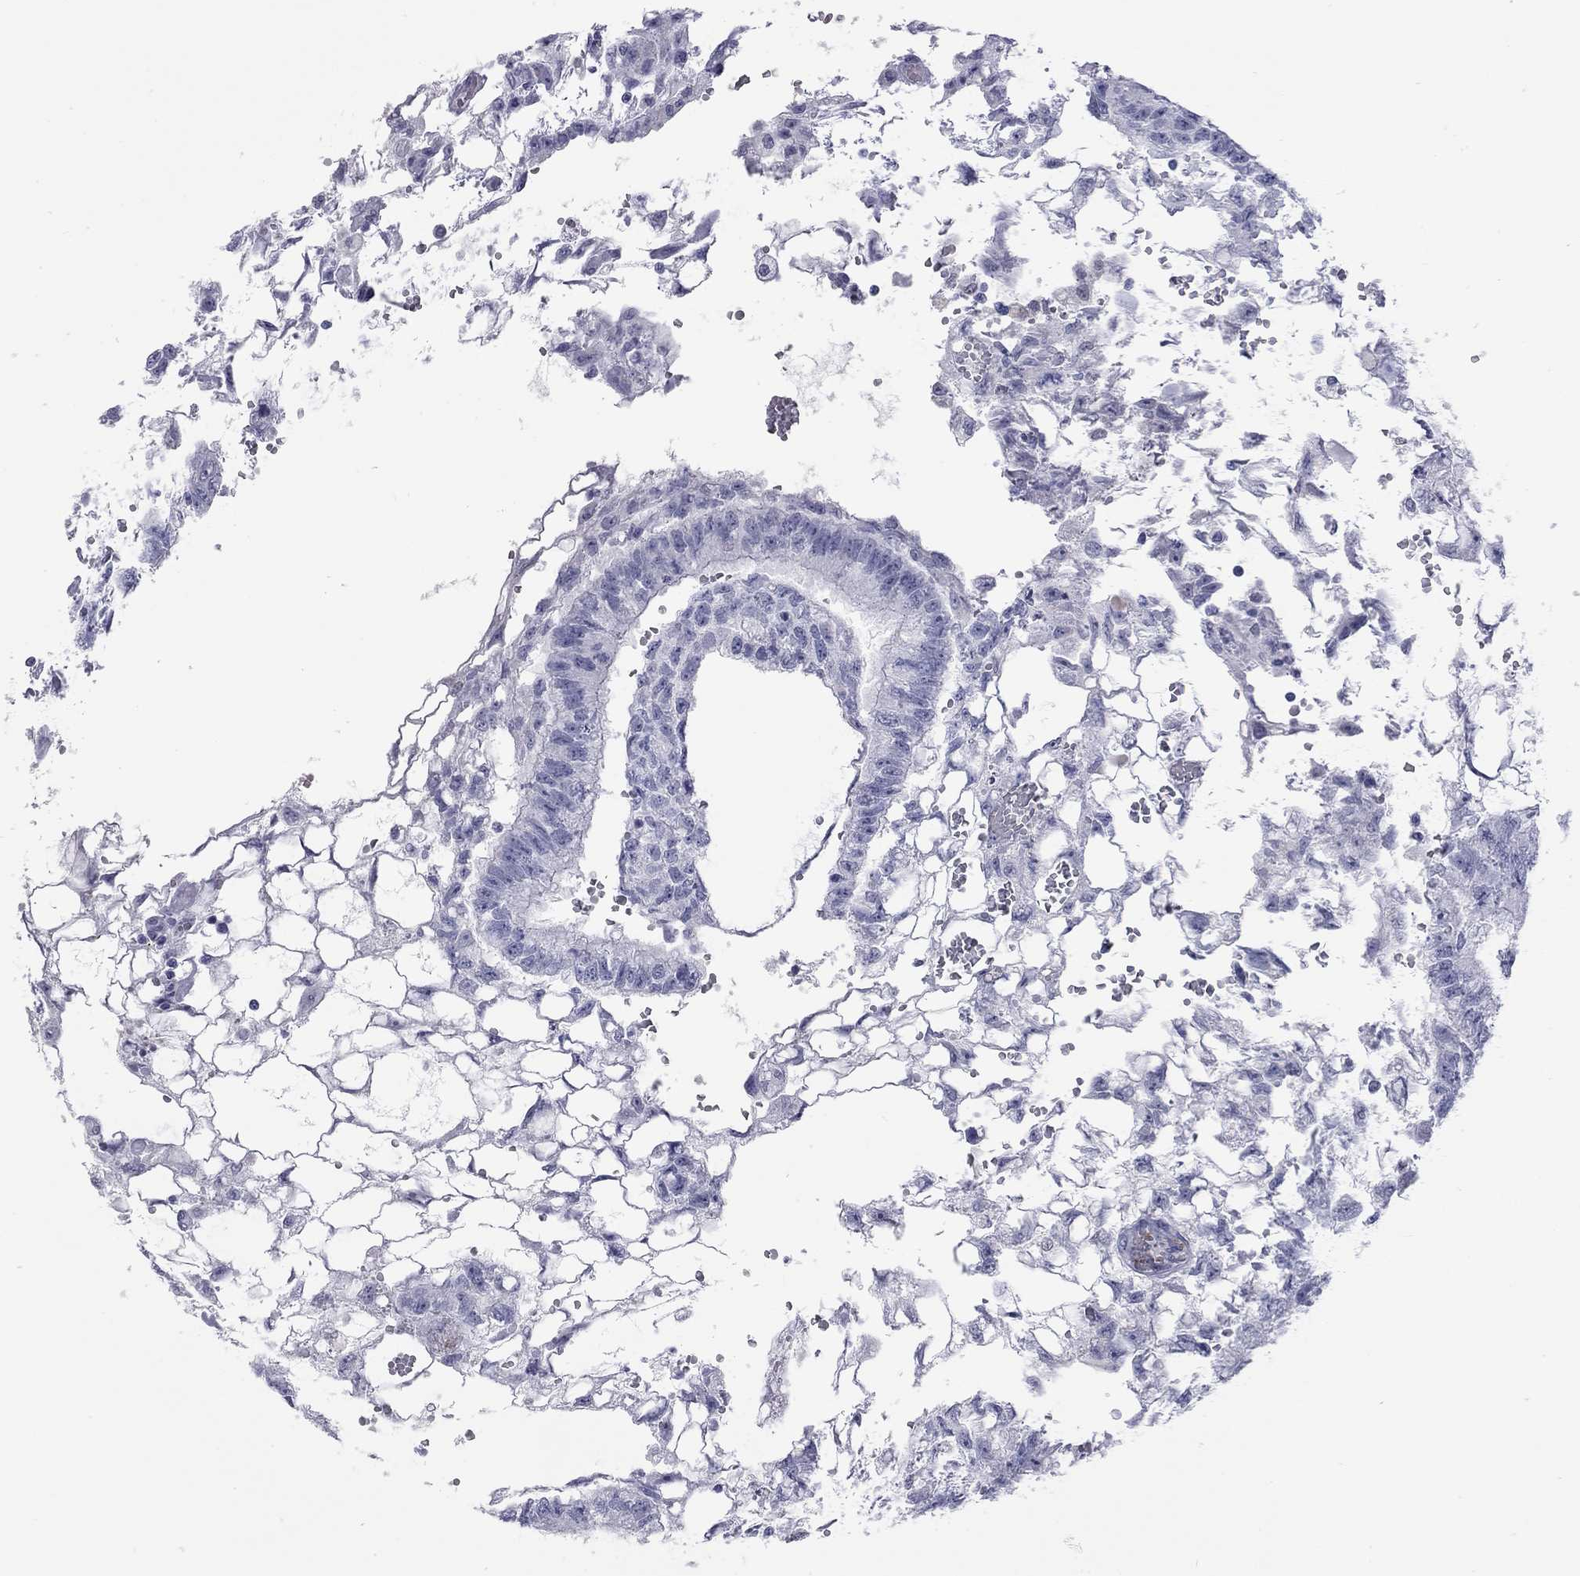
{"staining": {"intensity": "negative", "quantity": "none", "location": "none"}, "tissue": "testis cancer", "cell_type": "Tumor cells", "image_type": "cancer", "snomed": [{"axis": "morphology", "description": "Carcinoma, Embryonal, NOS"}, {"axis": "topography", "description": "Testis"}], "caption": "This is an IHC micrograph of human testis cancer. There is no expression in tumor cells.", "gene": "AK8", "patient": {"sex": "male", "age": 32}}